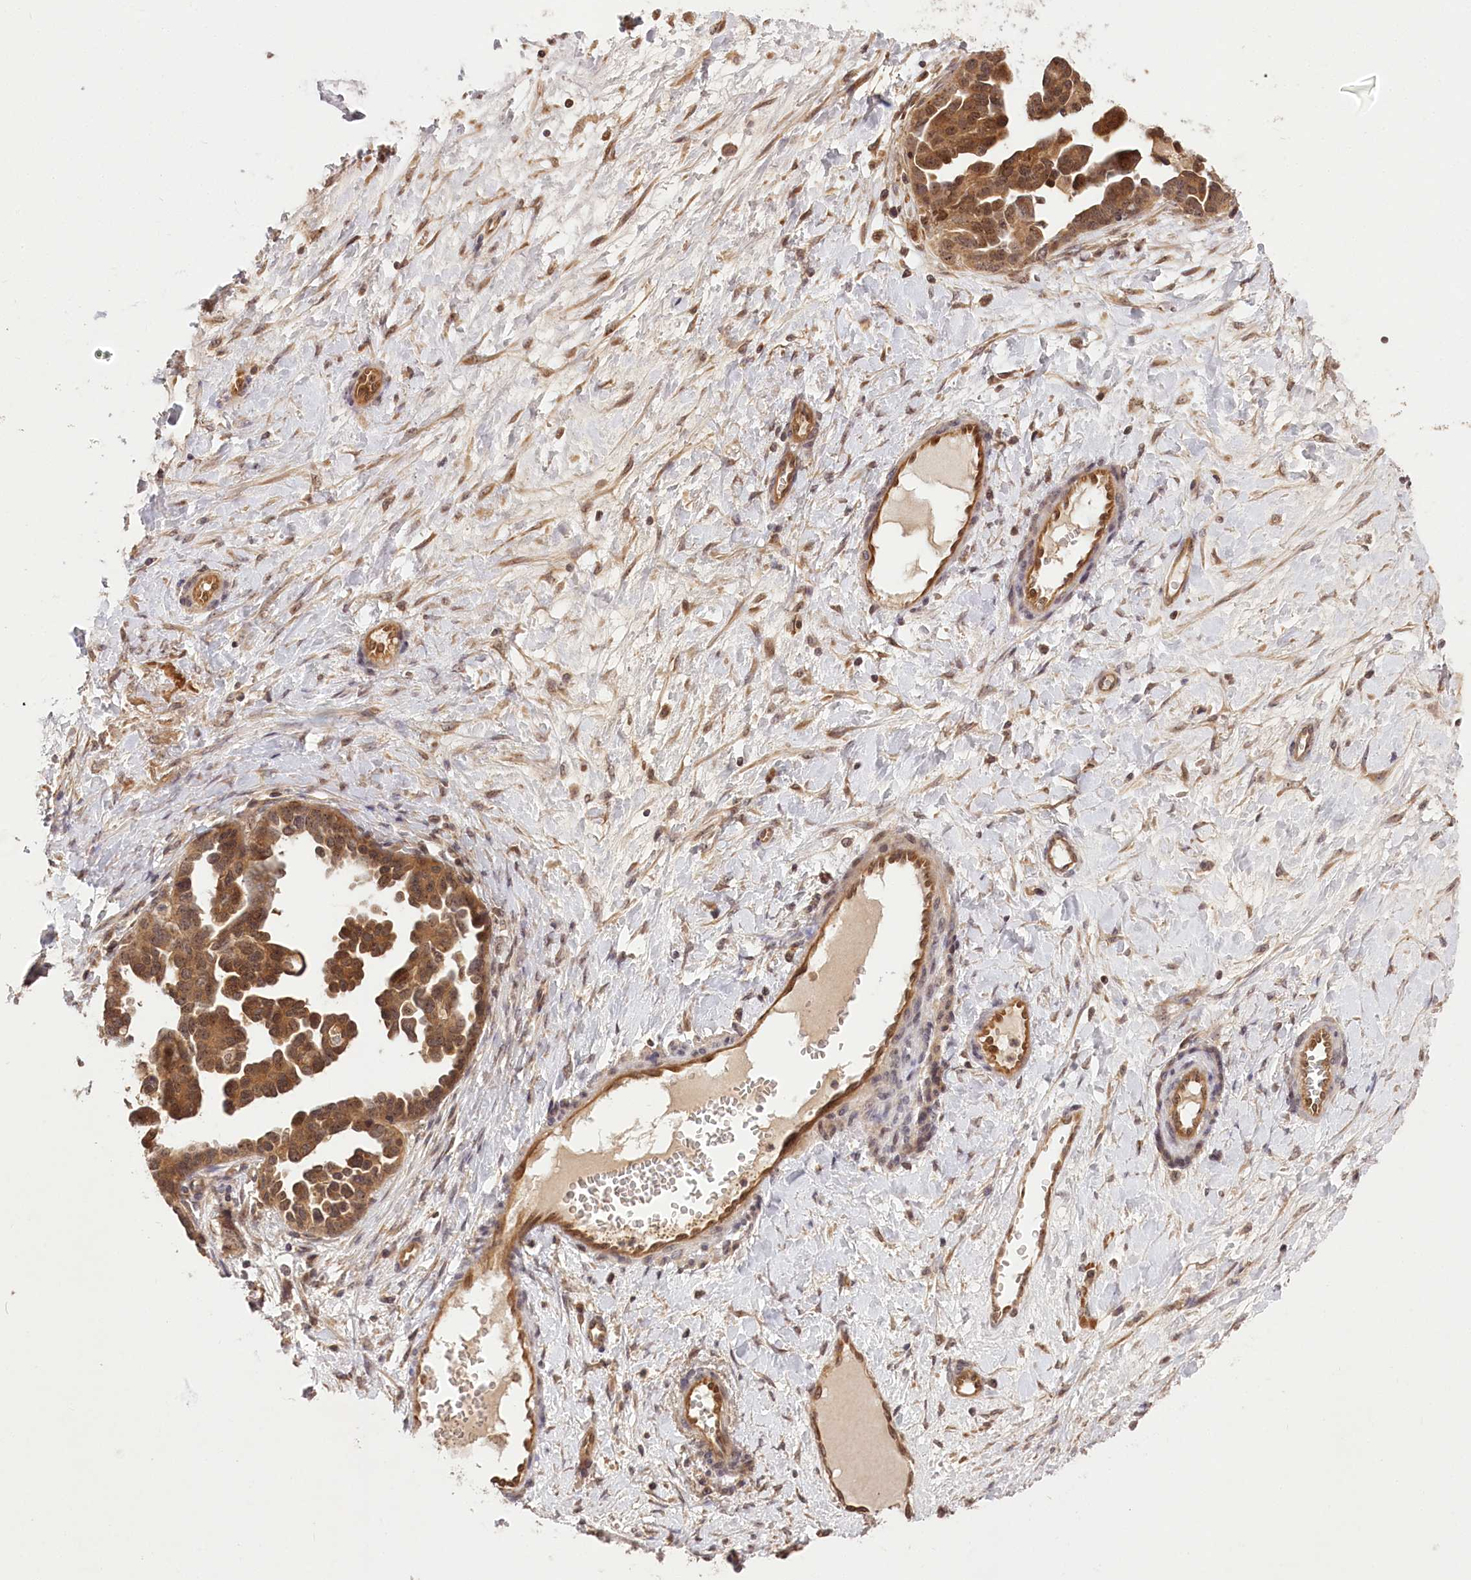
{"staining": {"intensity": "moderate", "quantity": ">75%", "location": "cytoplasmic/membranous,nuclear"}, "tissue": "ovarian cancer", "cell_type": "Tumor cells", "image_type": "cancer", "snomed": [{"axis": "morphology", "description": "Cystadenocarcinoma, serous, NOS"}, {"axis": "topography", "description": "Ovary"}], "caption": "The histopathology image shows a brown stain indicating the presence of a protein in the cytoplasmic/membranous and nuclear of tumor cells in serous cystadenocarcinoma (ovarian).", "gene": "SERGEF", "patient": {"sex": "female", "age": 54}}